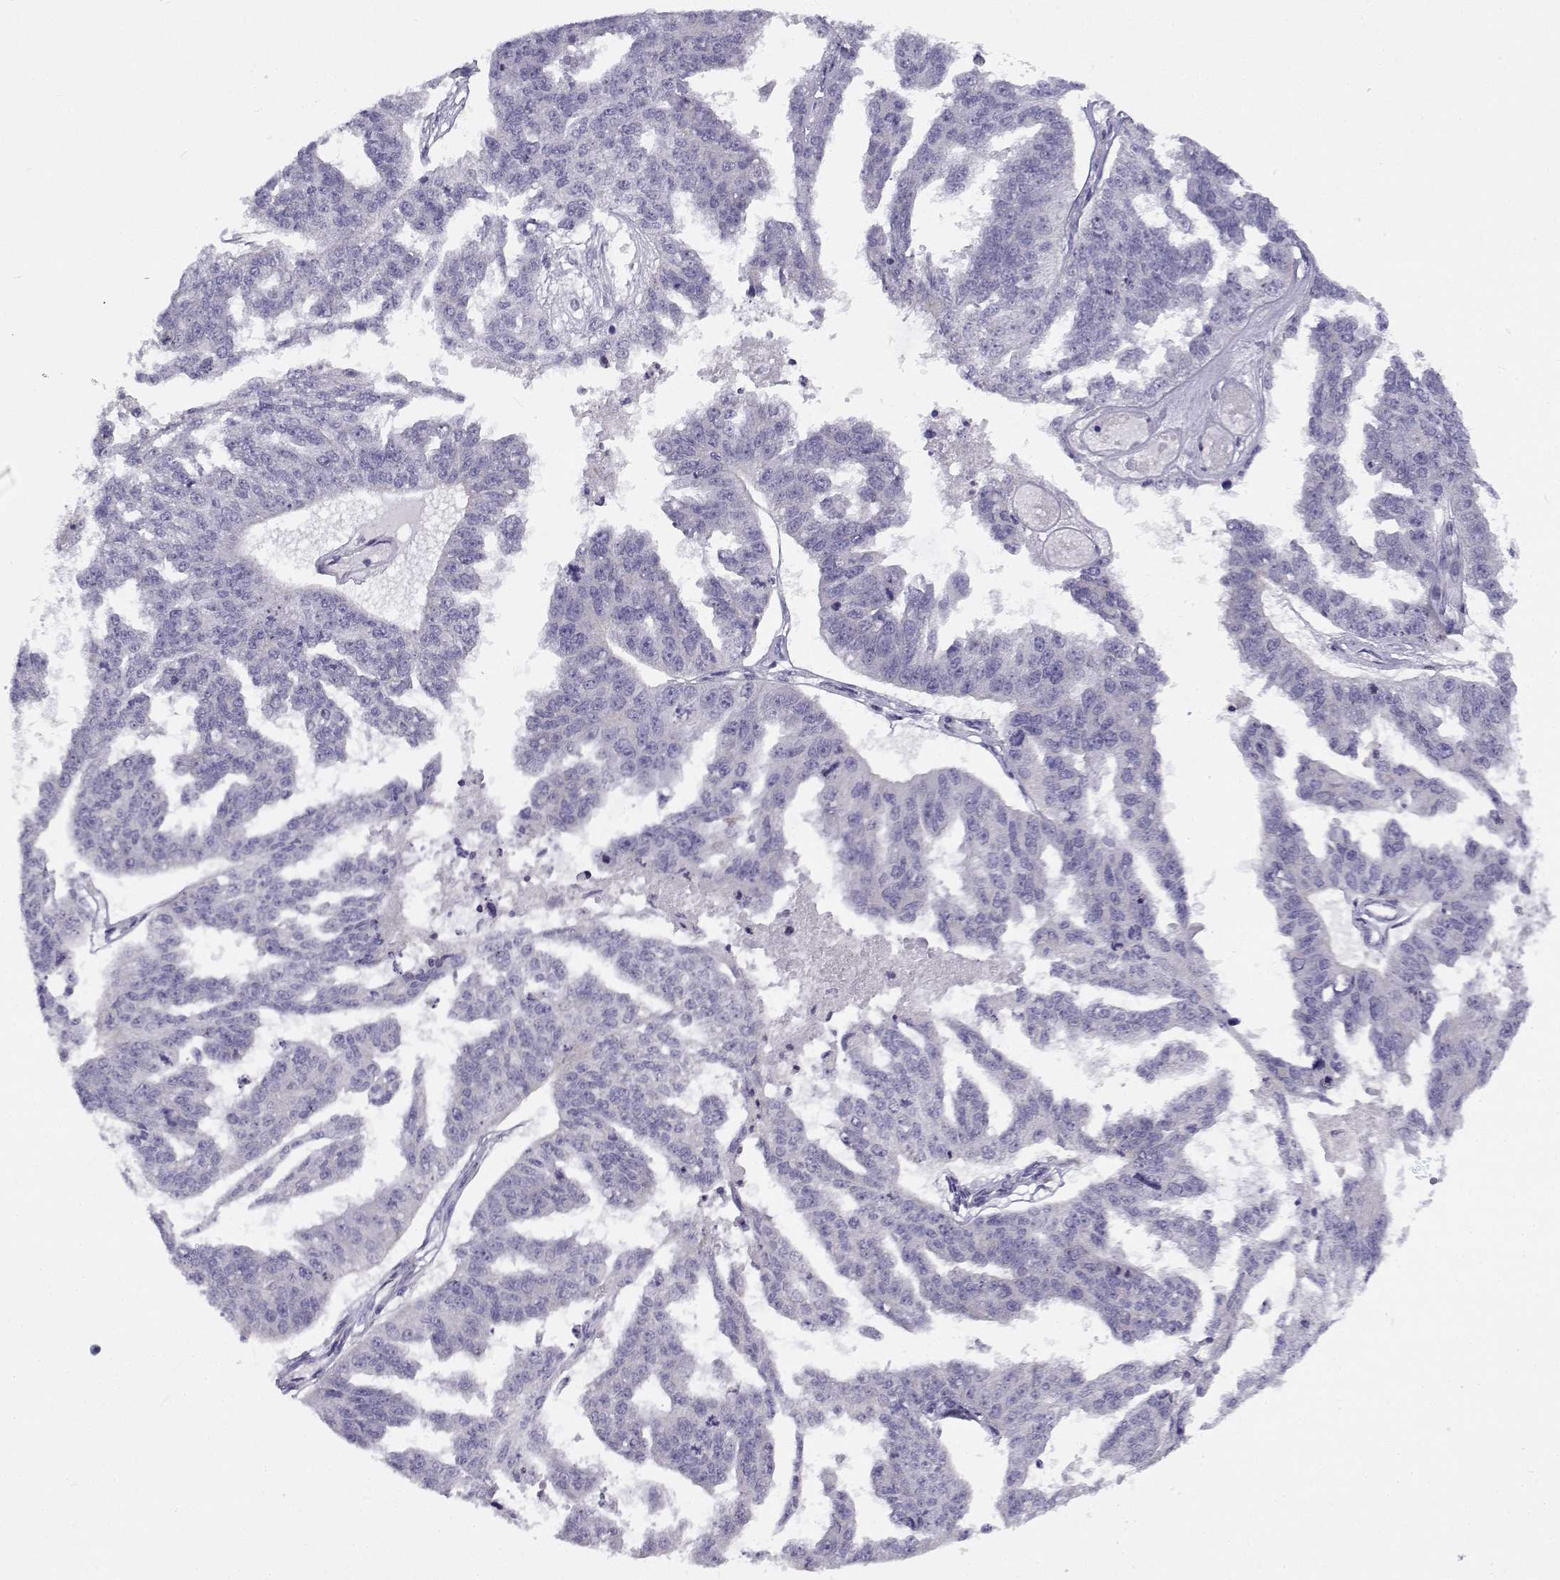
{"staining": {"intensity": "negative", "quantity": "none", "location": "none"}, "tissue": "ovarian cancer", "cell_type": "Tumor cells", "image_type": "cancer", "snomed": [{"axis": "morphology", "description": "Cystadenocarcinoma, serous, NOS"}, {"axis": "topography", "description": "Ovary"}], "caption": "Immunohistochemical staining of human ovarian cancer demonstrates no significant expression in tumor cells.", "gene": "FAM166A", "patient": {"sex": "female", "age": 58}}